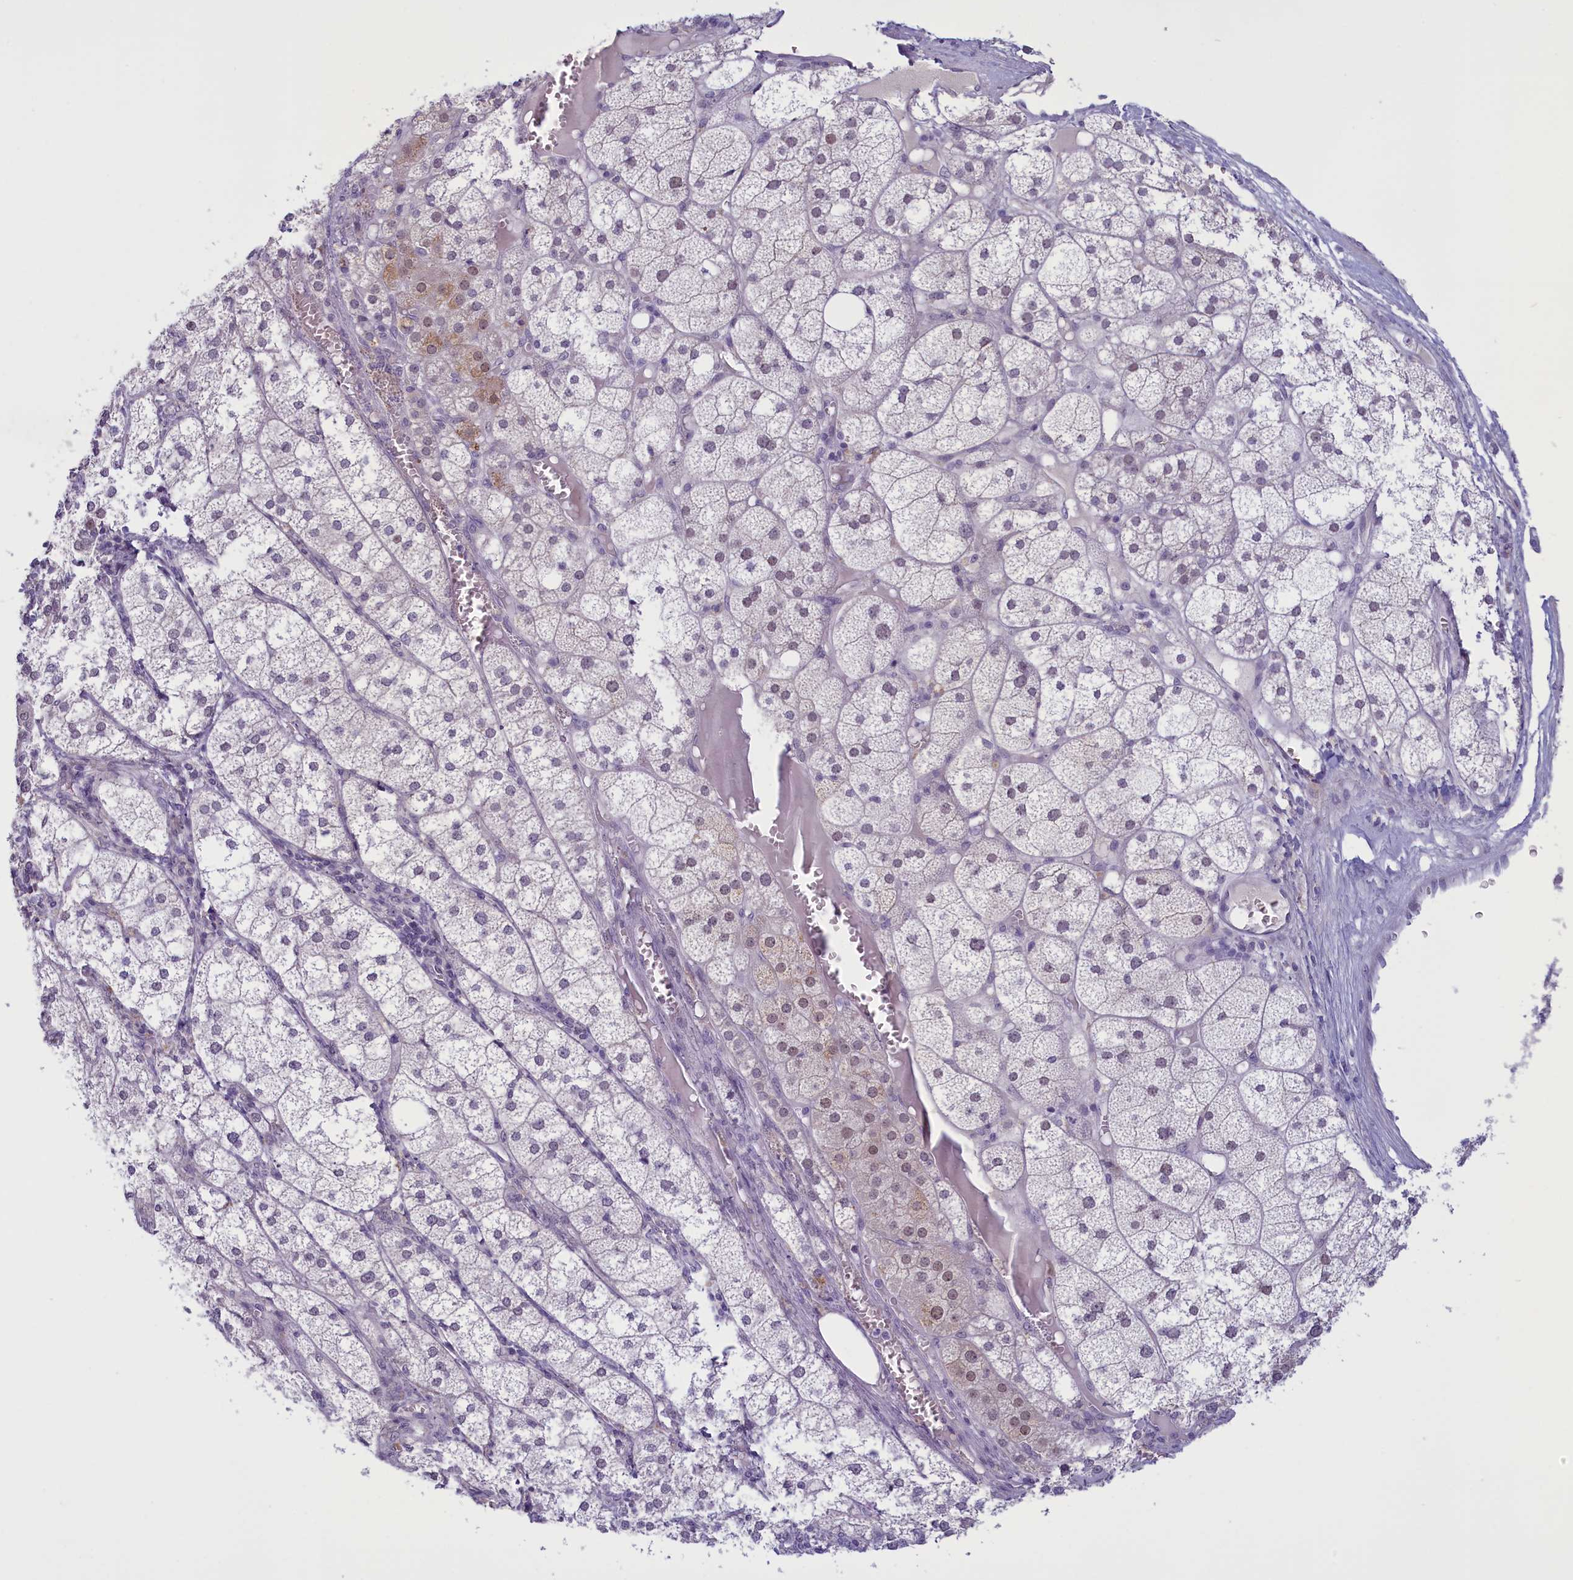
{"staining": {"intensity": "weak", "quantity": "<25%", "location": "cytoplasmic/membranous,nuclear"}, "tissue": "adrenal gland", "cell_type": "Glandular cells", "image_type": "normal", "snomed": [{"axis": "morphology", "description": "Normal tissue, NOS"}, {"axis": "topography", "description": "Adrenal gland"}], "caption": "IHC photomicrograph of unremarkable human adrenal gland stained for a protein (brown), which reveals no positivity in glandular cells. The staining was performed using DAB to visualize the protein expression in brown, while the nuclei were stained in blue with hematoxylin (Magnification: 20x).", "gene": "ELOA2", "patient": {"sex": "female", "age": 61}}